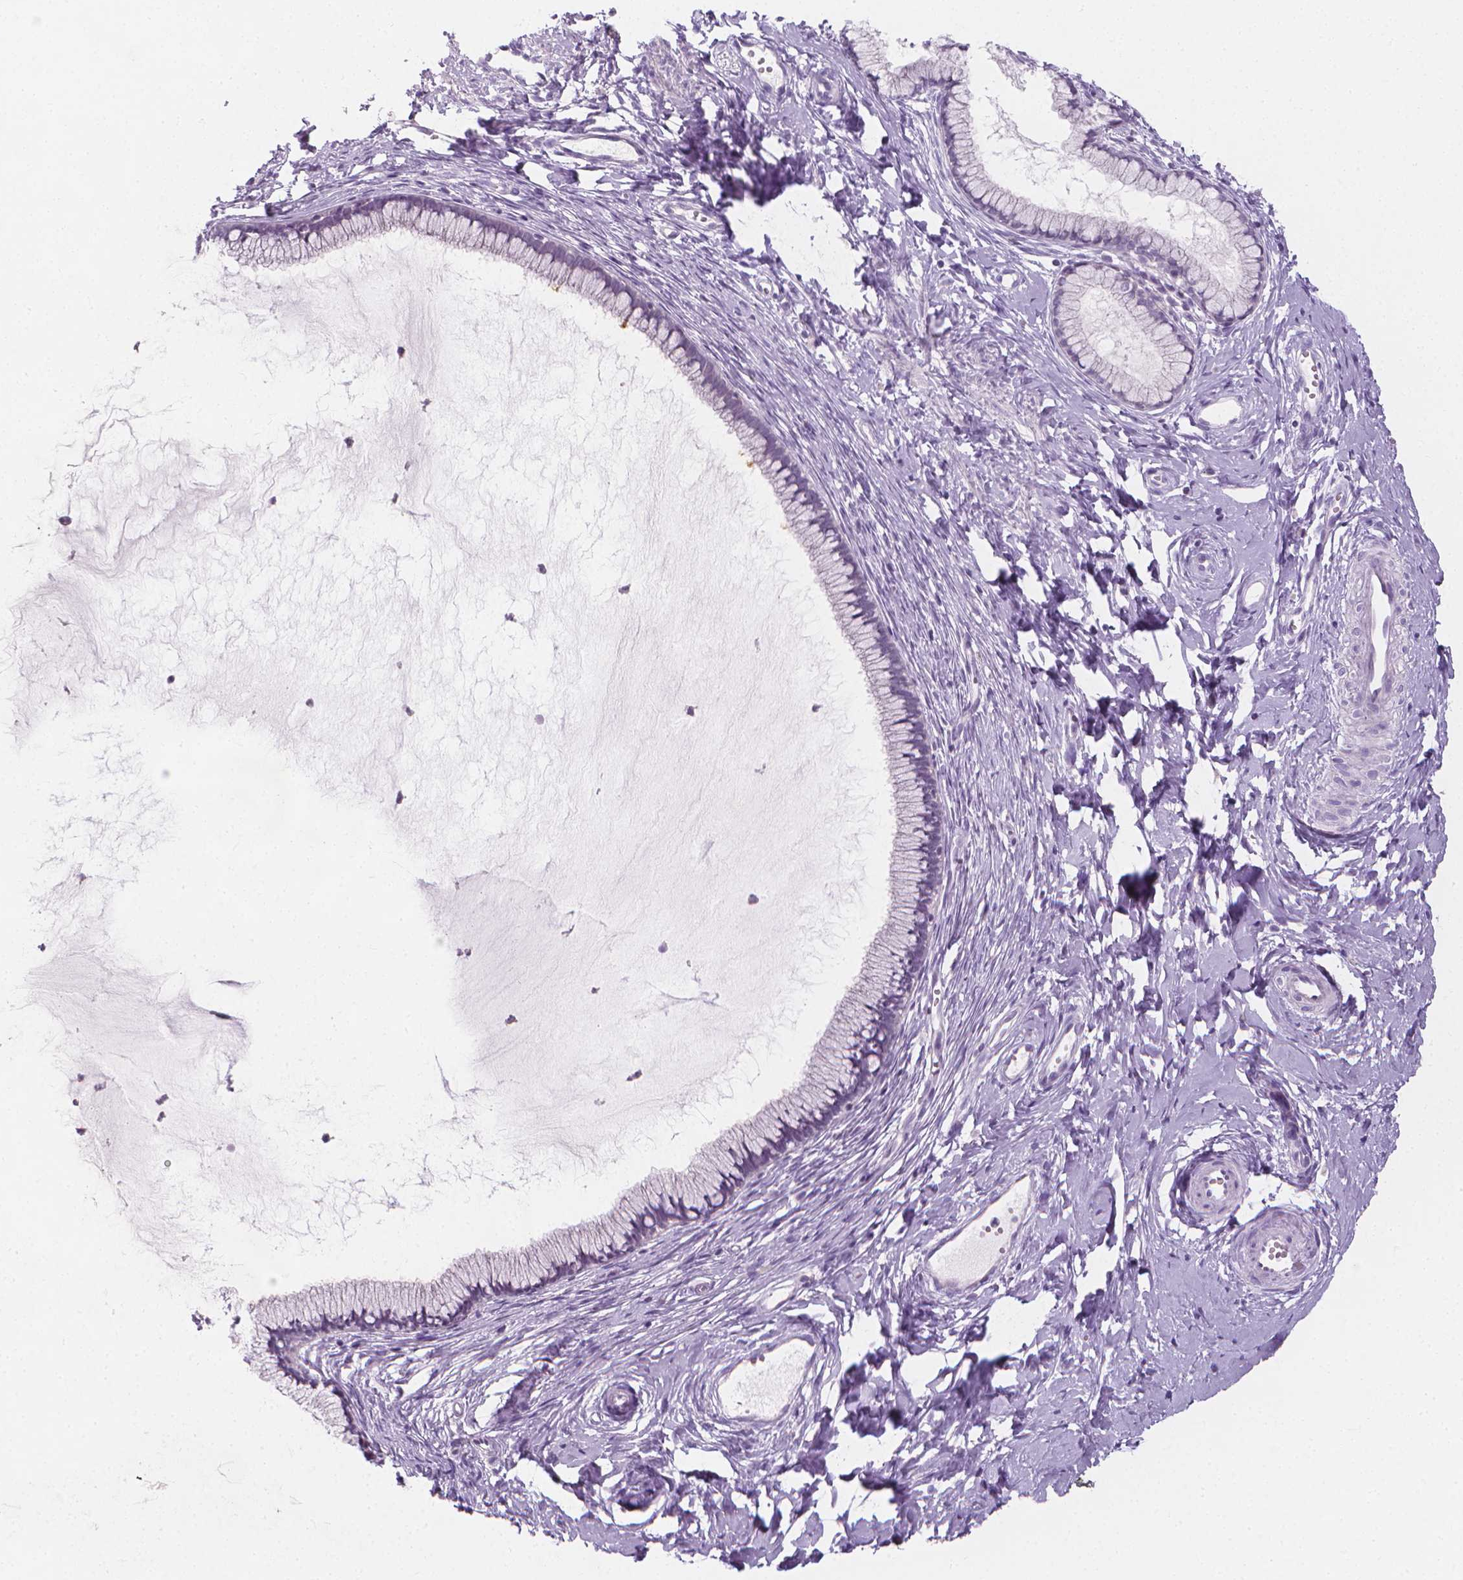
{"staining": {"intensity": "negative", "quantity": "none", "location": "none"}, "tissue": "cervix", "cell_type": "Glandular cells", "image_type": "normal", "snomed": [{"axis": "morphology", "description": "Normal tissue, NOS"}, {"axis": "topography", "description": "Cervix"}], "caption": "A high-resolution photomicrograph shows IHC staining of unremarkable cervix, which shows no significant staining in glandular cells.", "gene": "DCAF8L1", "patient": {"sex": "female", "age": 40}}